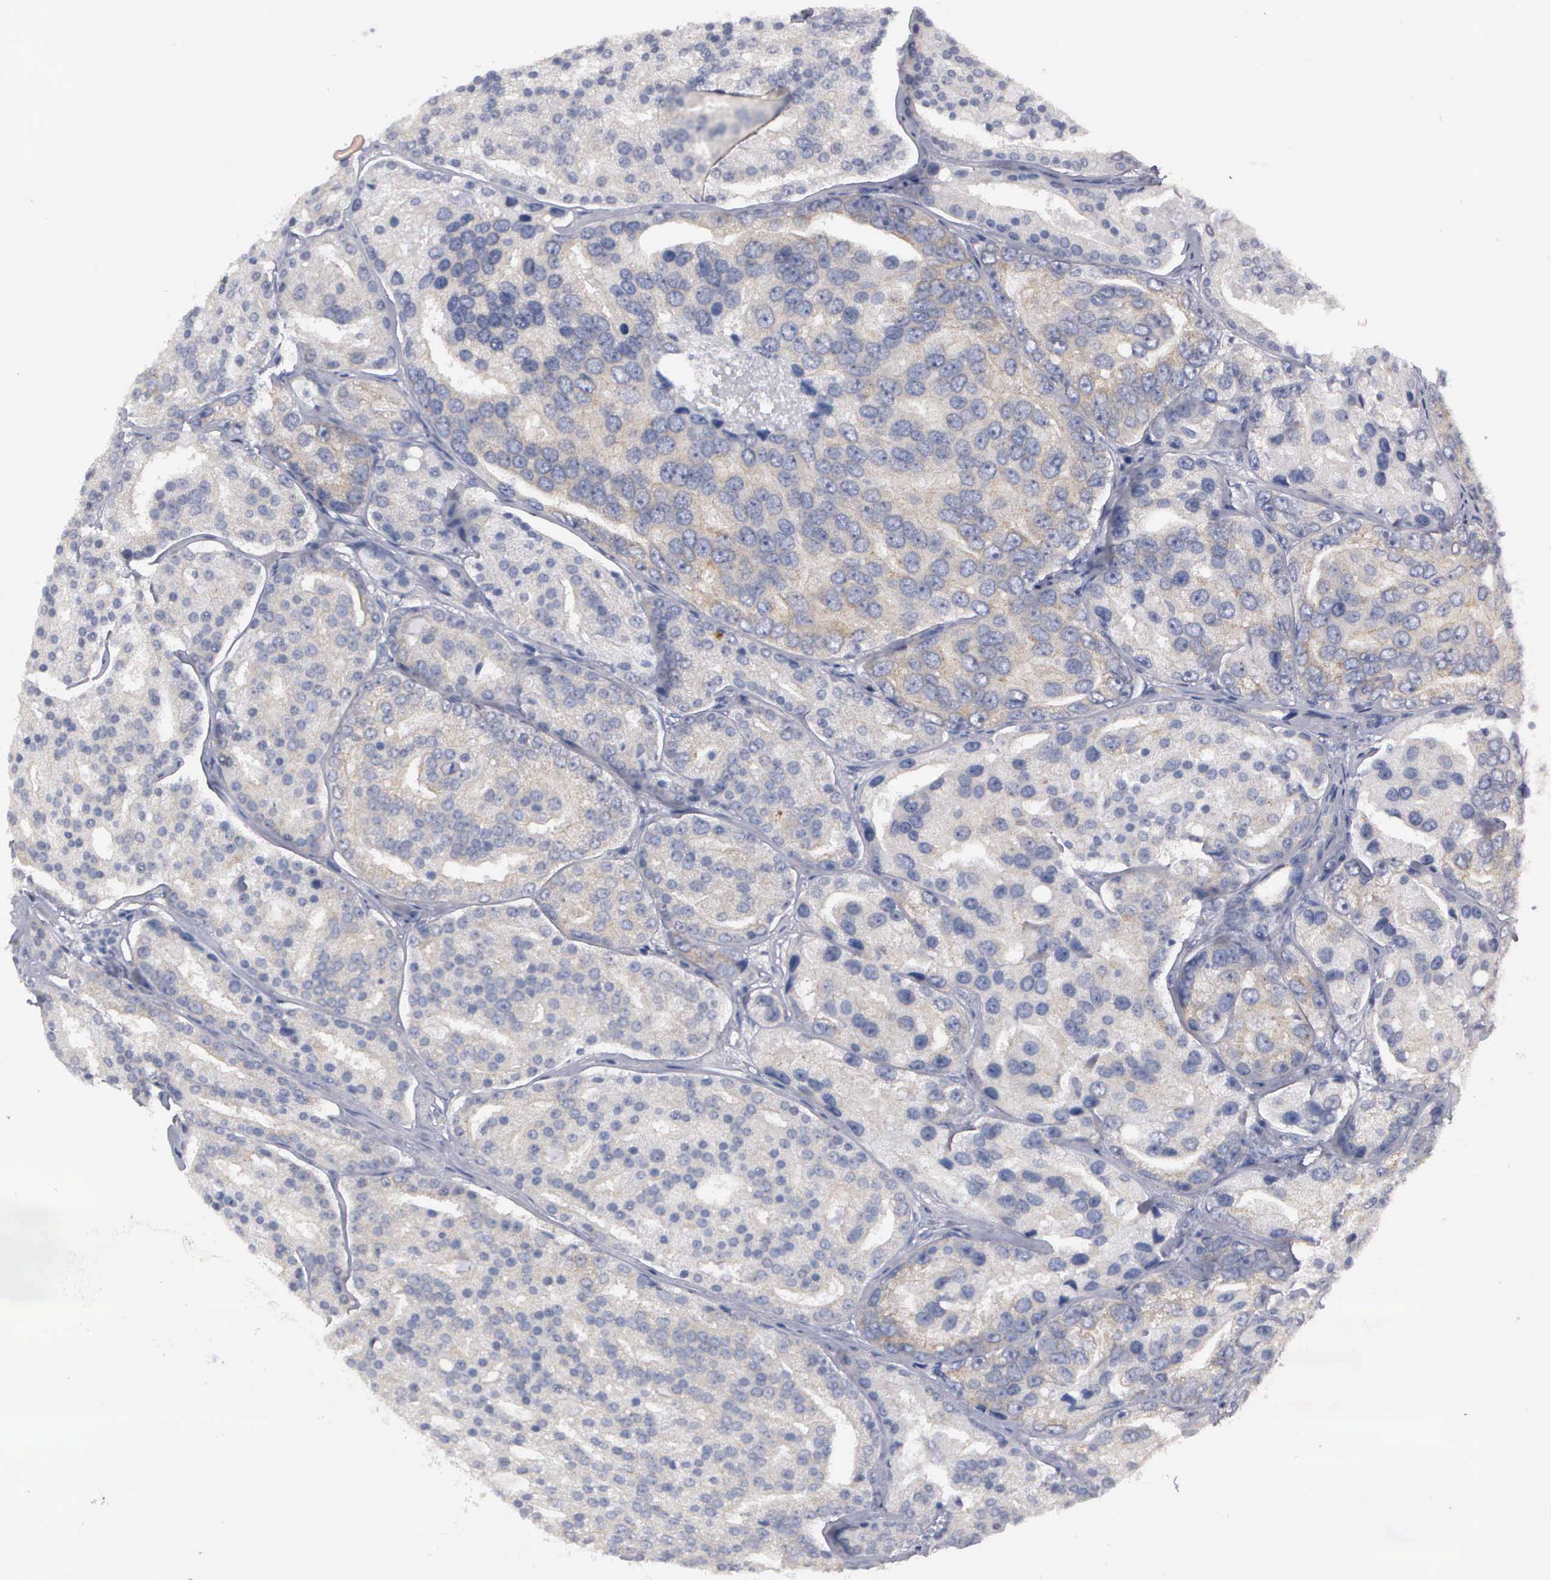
{"staining": {"intensity": "weak", "quantity": "25%-75%", "location": "cytoplasmic/membranous"}, "tissue": "prostate cancer", "cell_type": "Tumor cells", "image_type": "cancer", "snomed": [{"axis": "morphology", "description": "Adenocarcinoma, High grade"}, {"axis": "topography", "description": "Prostate"}], "caption": "Immunohistochemical staining of prostate cancer (high-grade adenocarcinoma) reveals weak cytoplasmic/membranous protein positivity in about 25%-75% of tumor cells.", "gene": "CEP170B", "patient": {"sex": "male", "age": 64}}